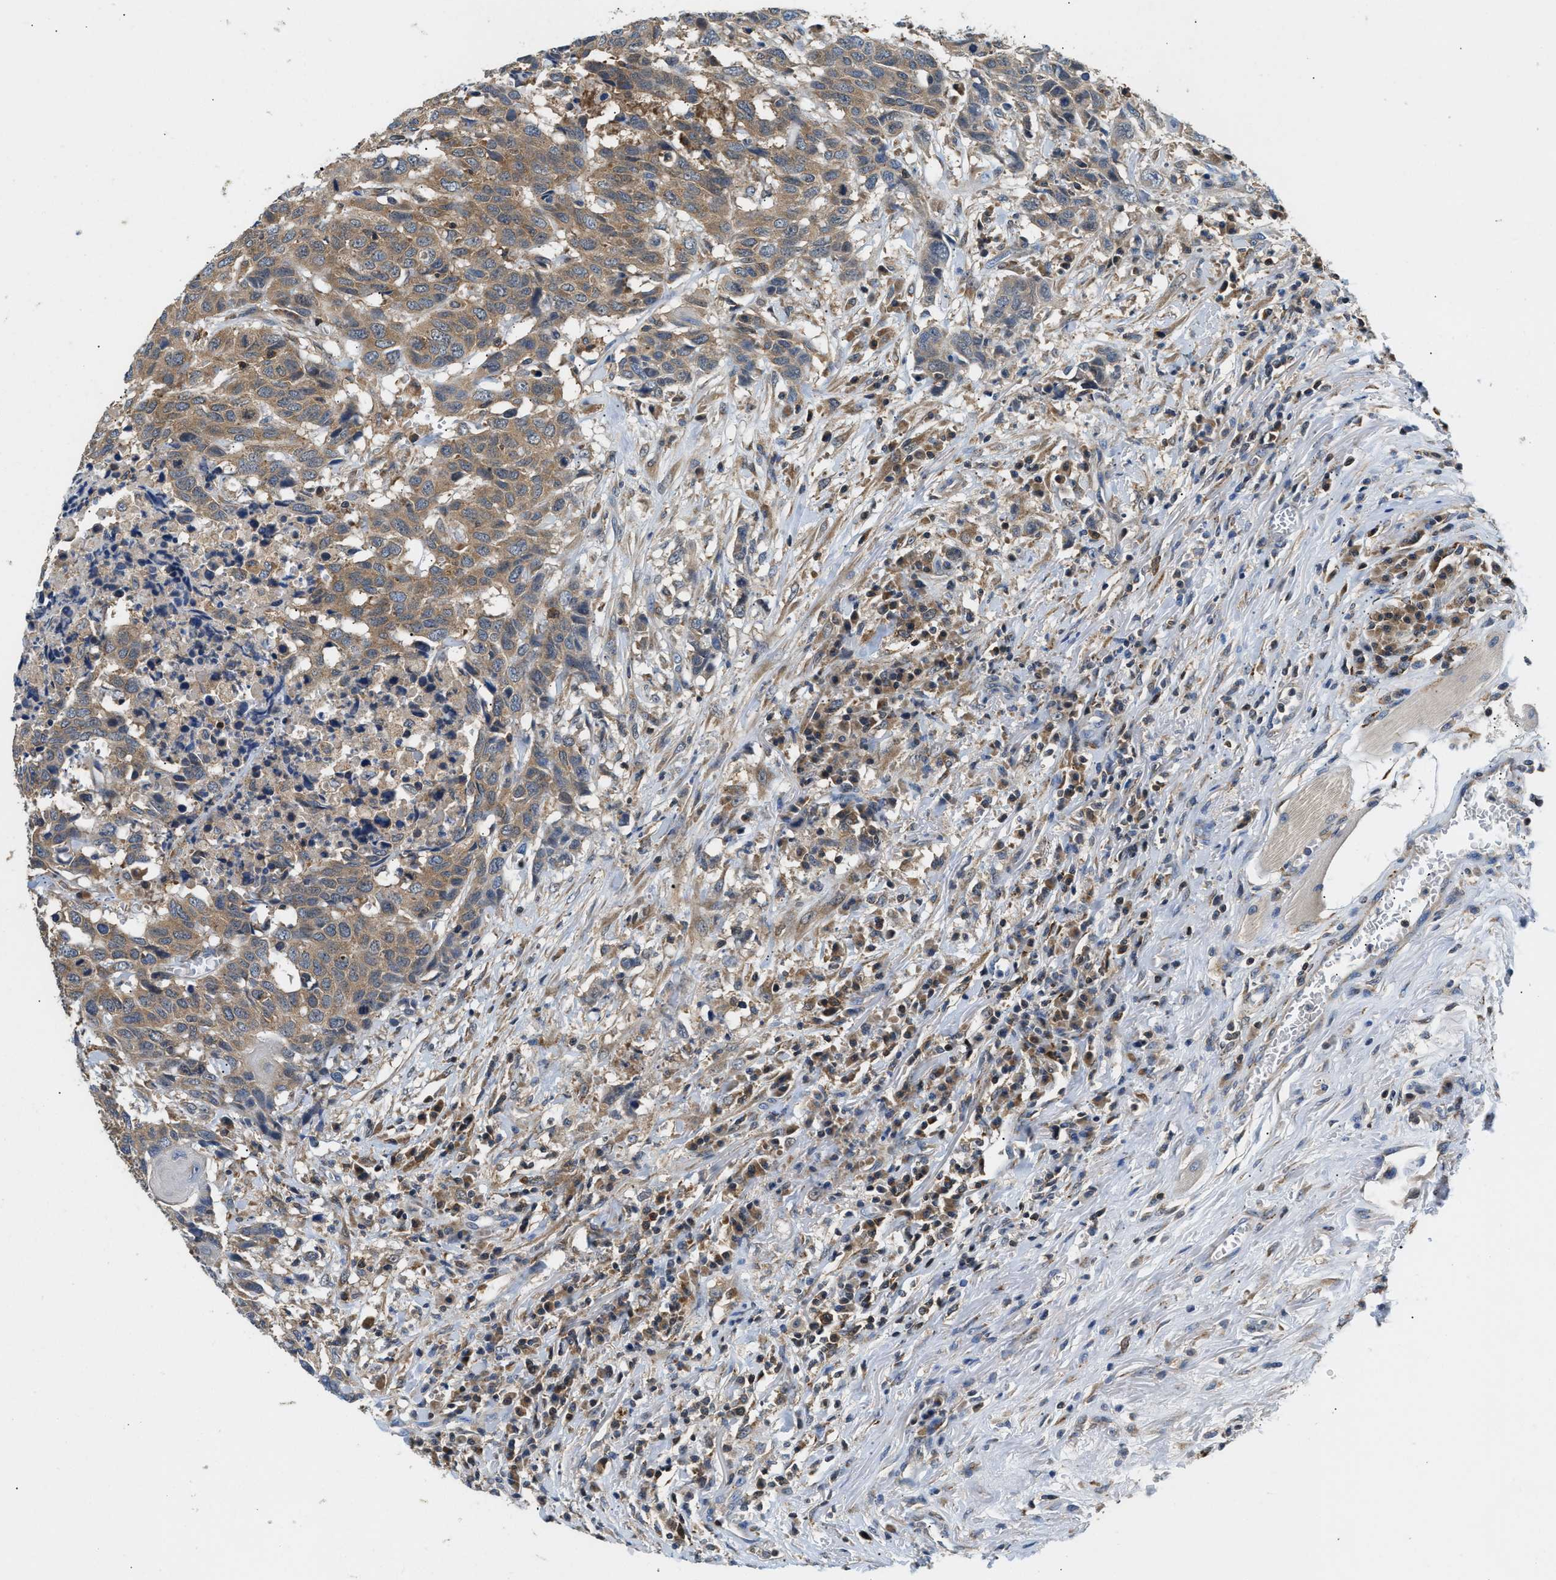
{"staining": {"intensity": "moderate", "quantity": ">75%", "location": "cytoplasmic/membranous"}, "tissue": "head and neck cancer", "cell_type": "Tumor cells", "image_type": "cancer", "snomed": [{"axis": "morphology", "description": "Squamous cell carcinoma, NOS"}, {"axis": "topography", "description": "Head-Neck"}], "caption": "Protein staining displays moderate cytoplasmic/membranous staining in approximately >75% of tumor cells in head and neck cancer (squamous cell carcinoma).", "gene": "CCM2", "patient": {"sex": "male", "age": 66}}